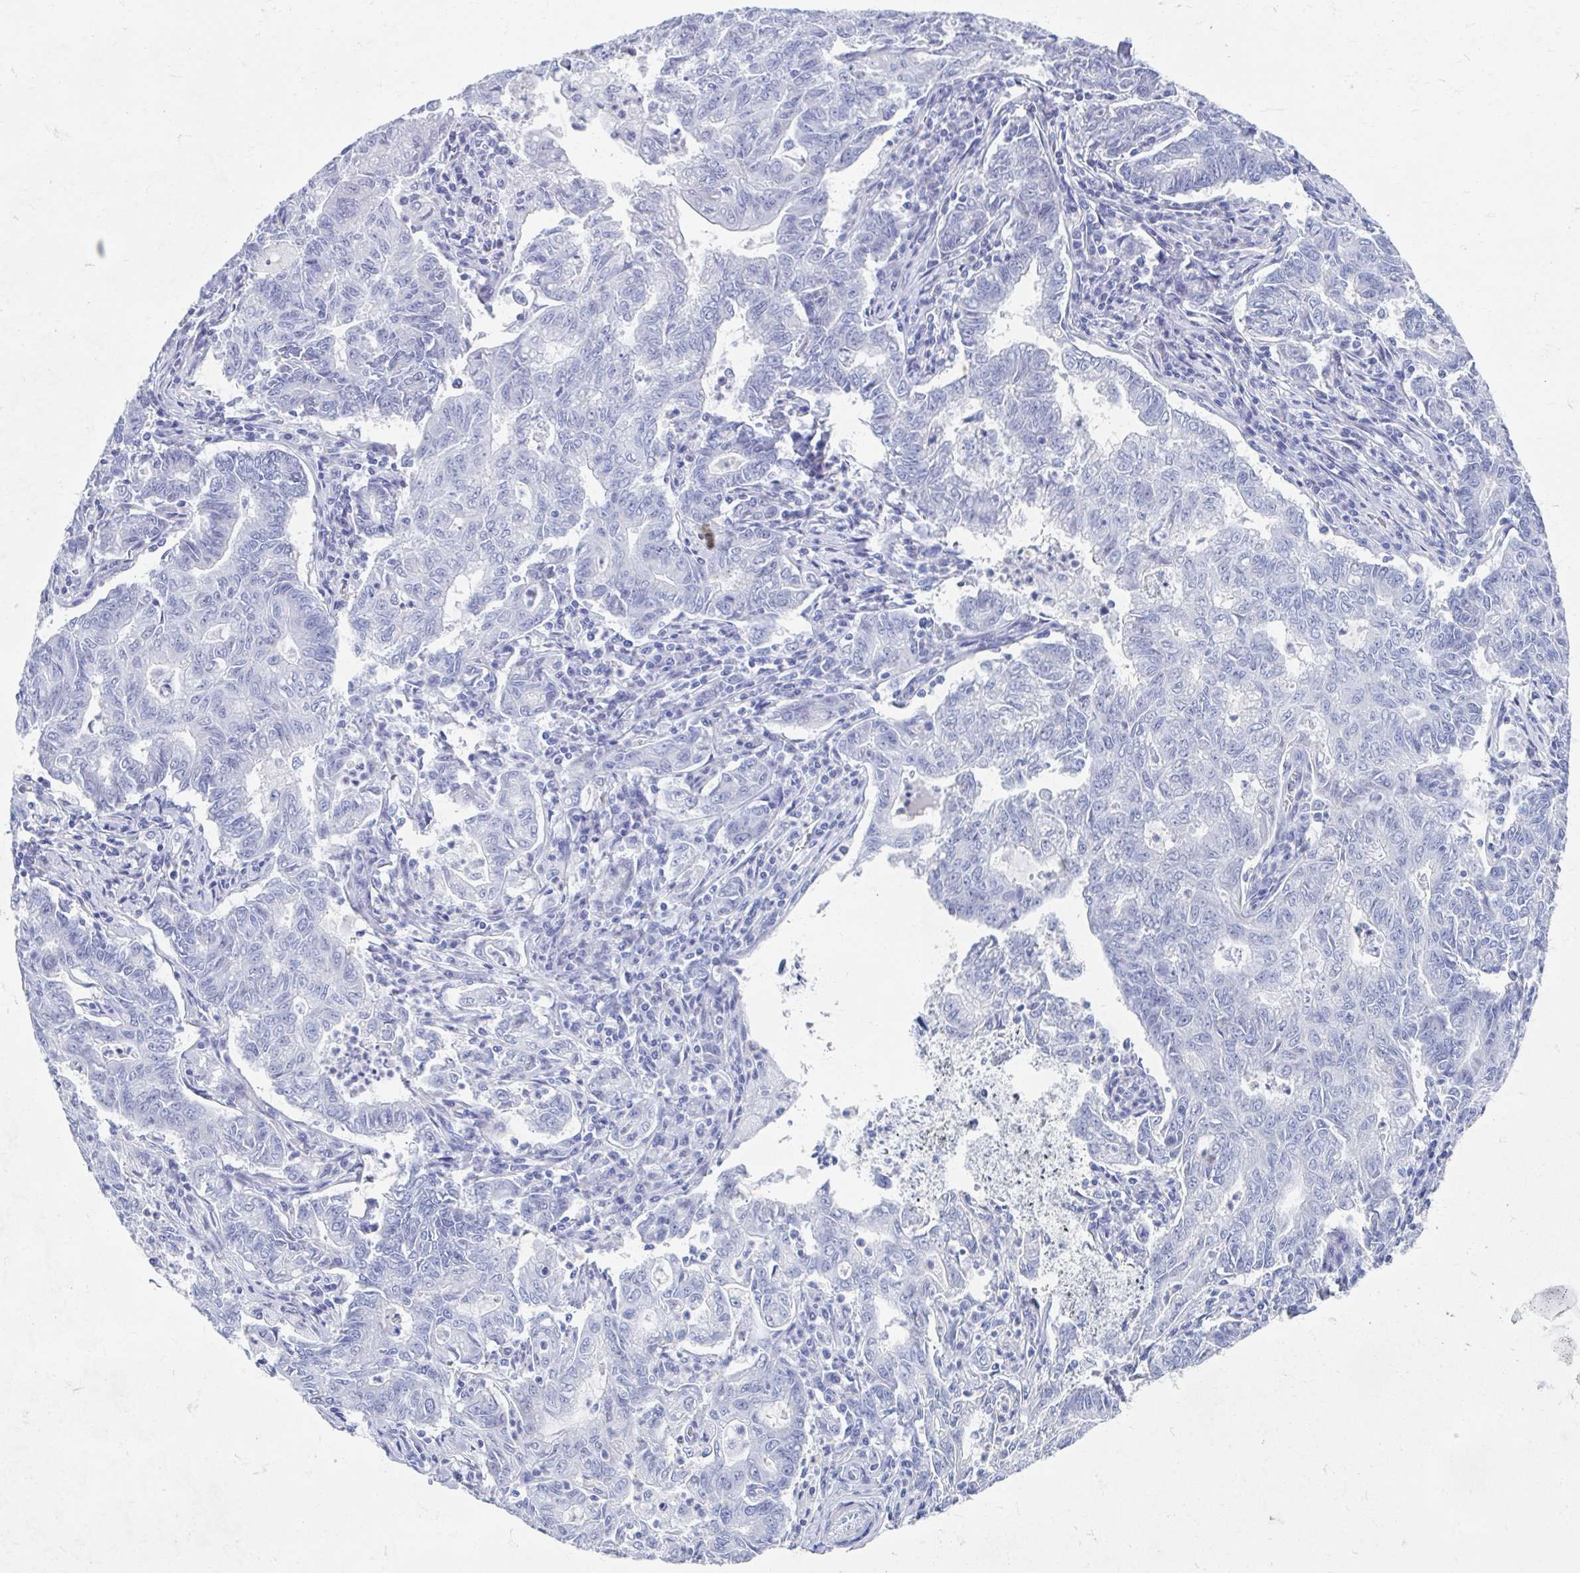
{"staining": {"intensity": "negative", "quantity": "none", "location": "none"}, "tissue": "stomach cancer", "cell_type": "Tumor cells", "image_type": "cancer", "snomed": [{"axis": "morphology", "description": "Adenocarcinoma, NOS"}, {"axis": "topography", "description": "Stomach, upper"}], "caption": "Tumor cells are negative for brown protein staining in stomach cancer.", "gene": "C10orf53", "patient": {"sex": "female", "age": 79}}